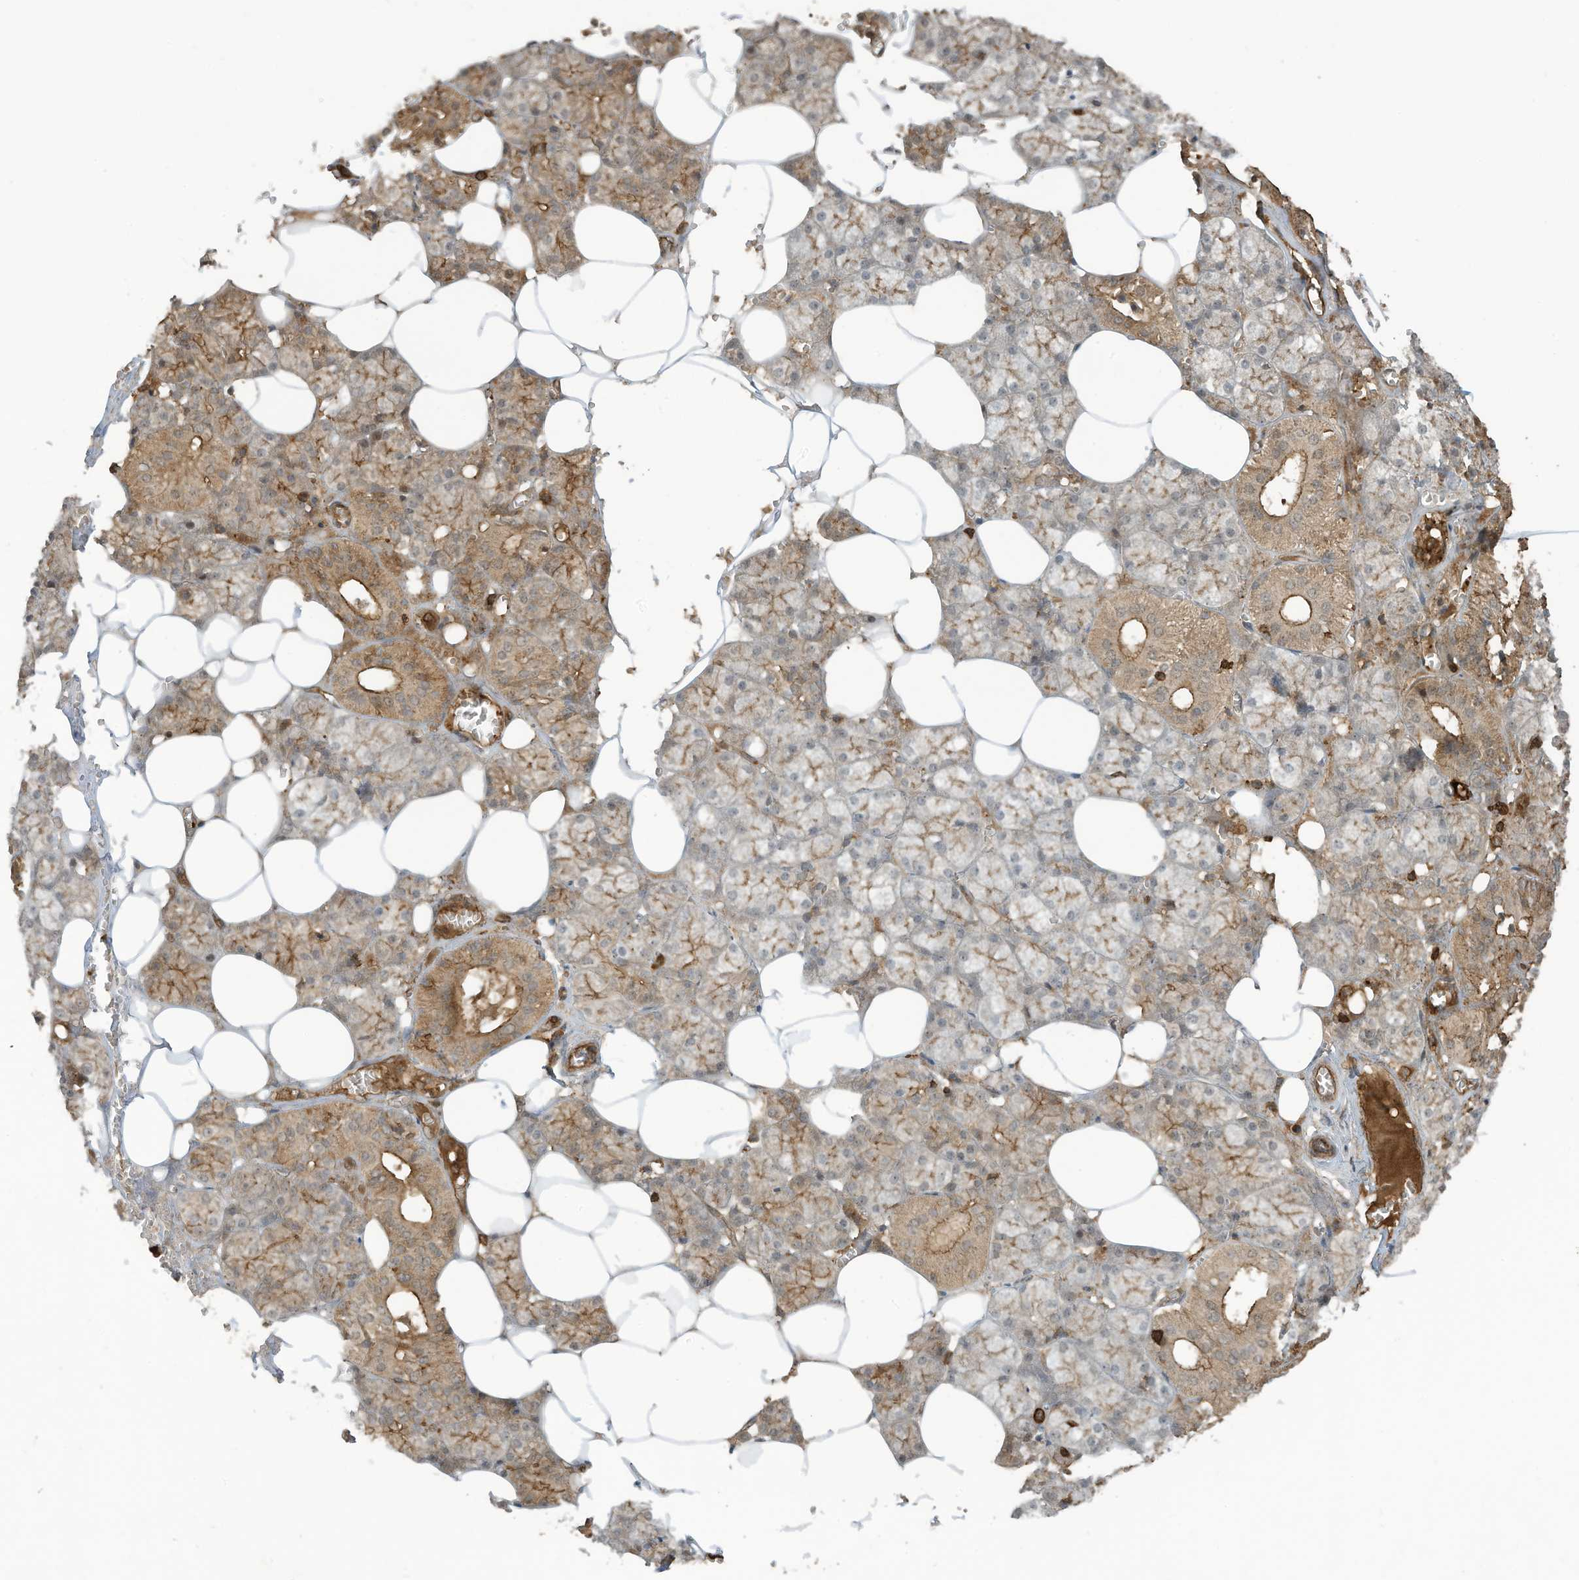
{"staining": {"intensity": "moderate", "quantity": "25%-75%", "location": "cytoplasmic/membranous"}, "tissue": "salivary gland", "cell_type": "Glandular cells", "image_type": "normal", "snomed": [{"axis": "morphology", "description": "Normal tissue, NOS"}, {"axis": "topography", "description": "Salivary gland"}], "caption": "Glandular cells show medium levels of moderate cytoplasmic/membranous positivity in approximately 25%-75% of cells in benign salivary gland. The protein is shown in brown color, while the nuclei are stained blue.", "gene": "DDIT4", "patient": {"sex": "male", "age": 62}}